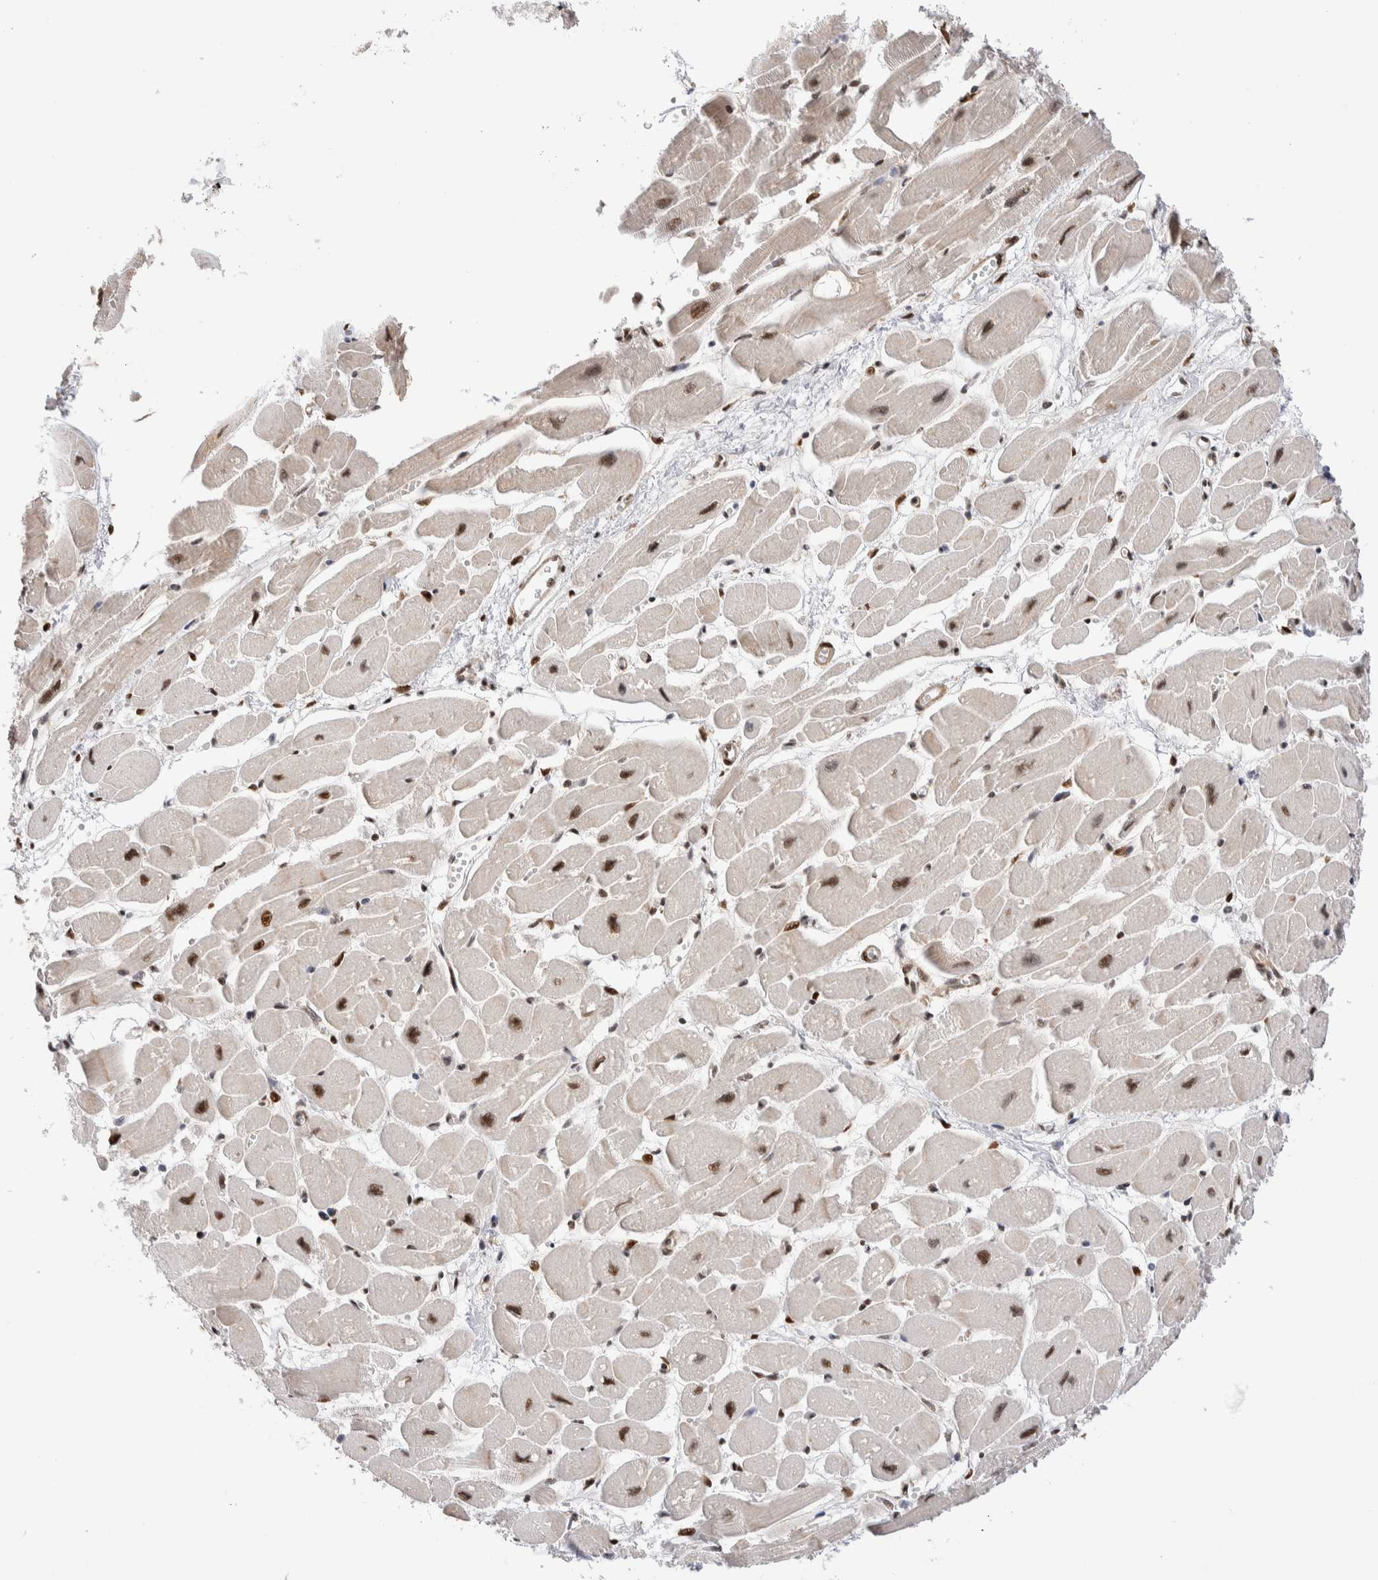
{"staining": {"intensity": "moderate", "quantity": ">75%", "location": "nuclear"}, "tissue": "heart muscle", "cell_type": "Cardiomyocytes", "image_type": "normal", "snomed": [{"axis": "morphology", "description": "Normal tissue, NOS"}, {"axis": "topography", "description": "Heart"}], "caption": "A photomicrograph of human heart muscle stained for a protein reveals moderate nuclear brown staining in cardiomyocytes. The staining was performed using DAB to visualize the protein expression in brown, while the nuclei were stained in blue with hematoxylin (Magnification: 20x).", "gene": "NSMAF", "patient": {"sex": "female", "age": 54}}